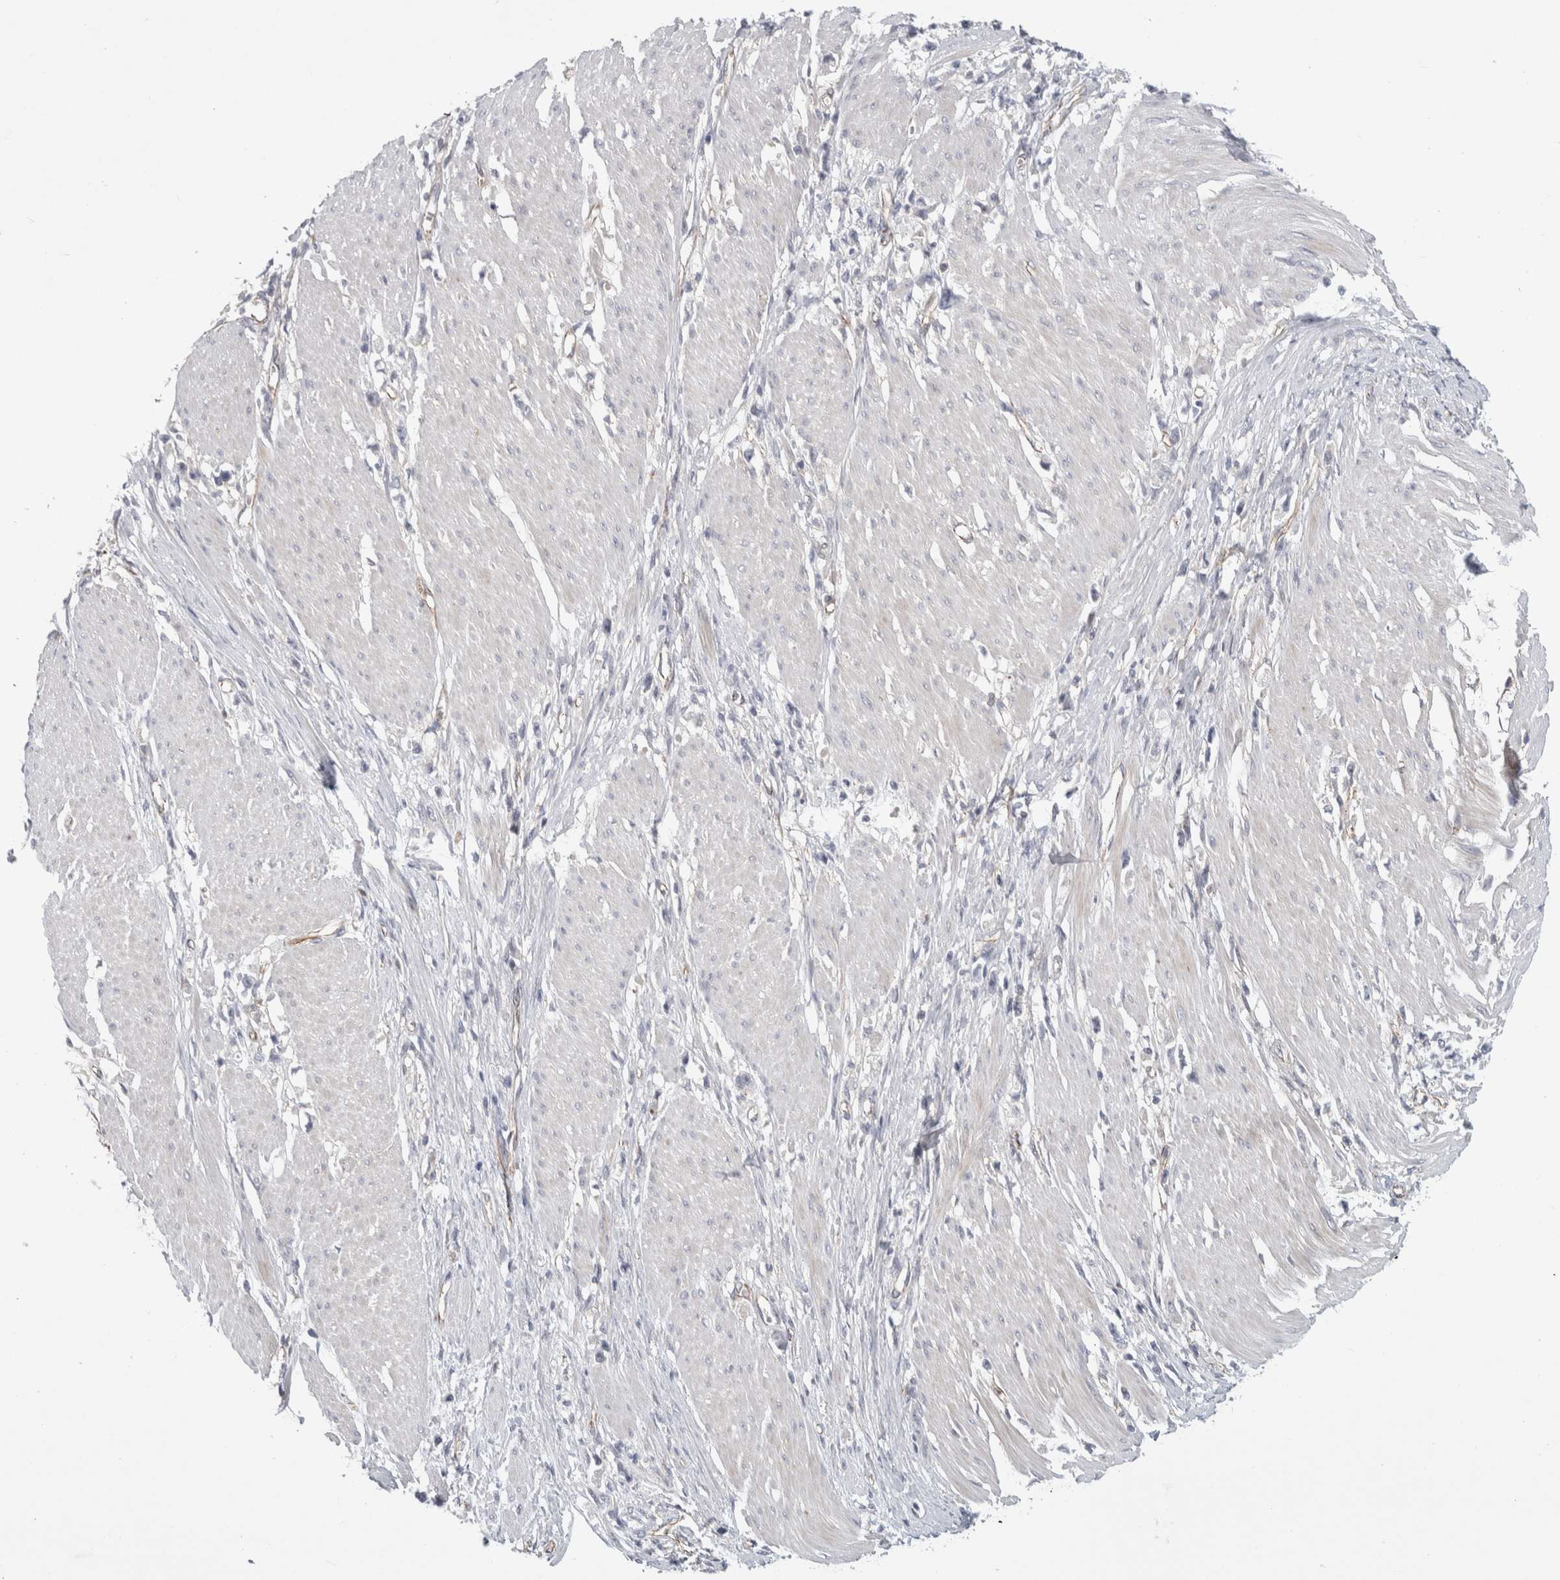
{"staining": {"intensity": "negative", "quantity": "none", "location": "none"}, "tissue": "stomach cancer", "cell_type": "Tumor cells", "image_type": "cancer", "snomed": [{"axis": "morphology", "description": "Adenocarcinoma, NOS"}, {"axis": "topography", "description": "Stomach"}], "caption": "Immunohistochemical staining of adenocarcinoma (stomach) displays no significant staining in tumor cells.", "gene": "ZNF862", "patient": {"sex": "female", "age": 59}}